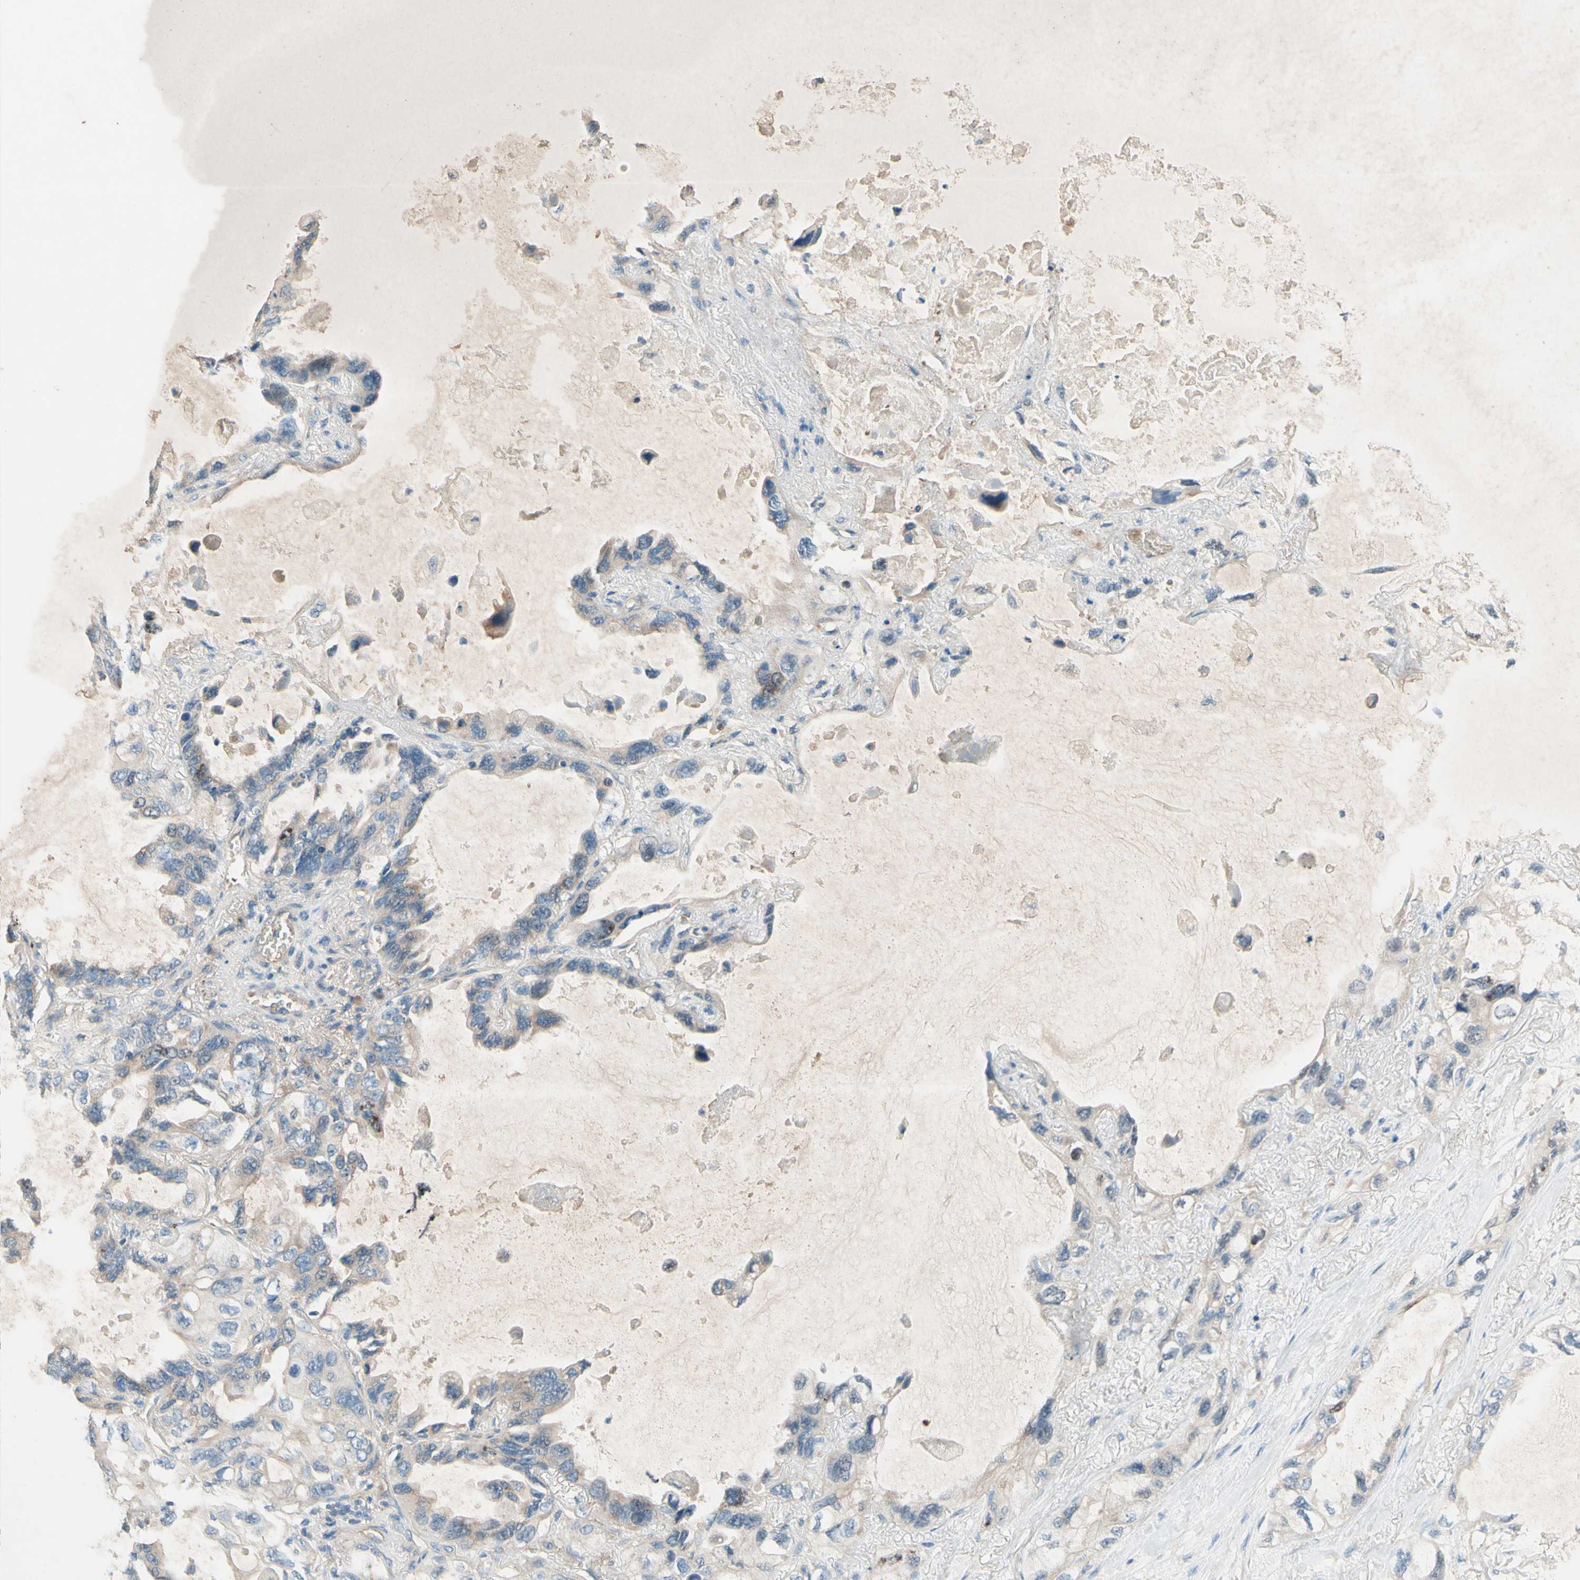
{"staining": {"intensity": "weak", "quantity": "25%-75%", "location": "cytoplasmic/membranous"}, "tissue": "lung cancer", "cell_type": "Tumor cells", "image_type": "cancer", "snomed": [{"axis": "morphology", "description": "Squamous cell carcinoma, NOS"}, {"axis": "topography", "description": "Lung"}], "caption": "Protein staining by IHC shows weak cytoplasmic/membranous expression in approximately 25%-75% of tumor cells in lung cancer. (DAB (3,3'-diaminobenzidine) IHC, brown staining for protein, blue staining for nuclei).", "gene": "IL2", "patient": {"sex": "female", "age": 73}}